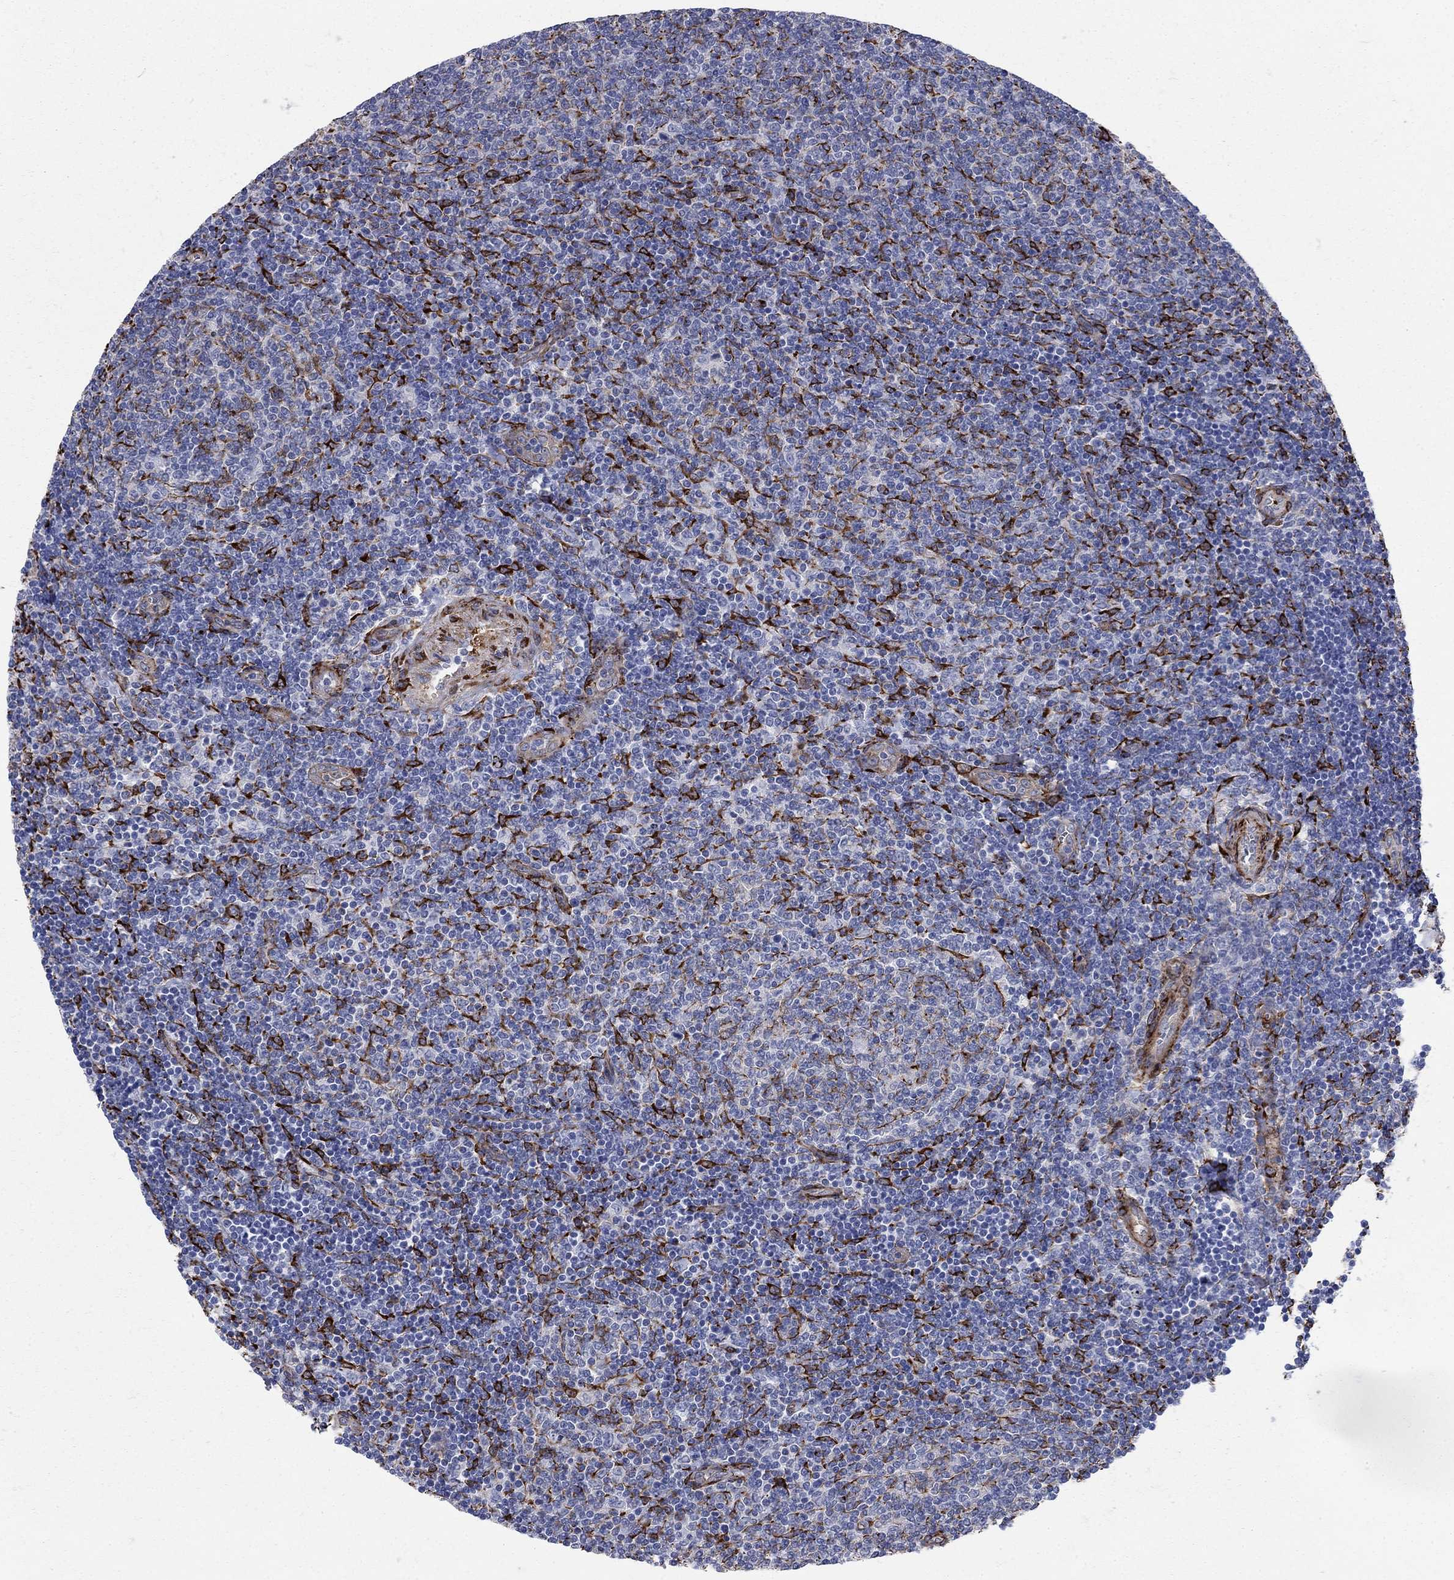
{"staining": {"intensity": "negative", "quantity": "none", "location": "none"}, "tissue": "lymphoma", "cell_type": "Tumor cells", "image_type": "cancer", "snomed": [{"axis": "morphology", "description": "Malignant lymphoma, non-Hodgkin's type, Low grade"}, {"axis": "topography", "description": "Lymph node"}], "caption": "This micrograph is of lymphoma stained with IHC to label a protein in brown with the nuclei are counter-stained blue. There is no positivity in tumor cells.", "gene": "SEPTIN8", "patient": {"sex": "male", "age": 52}}